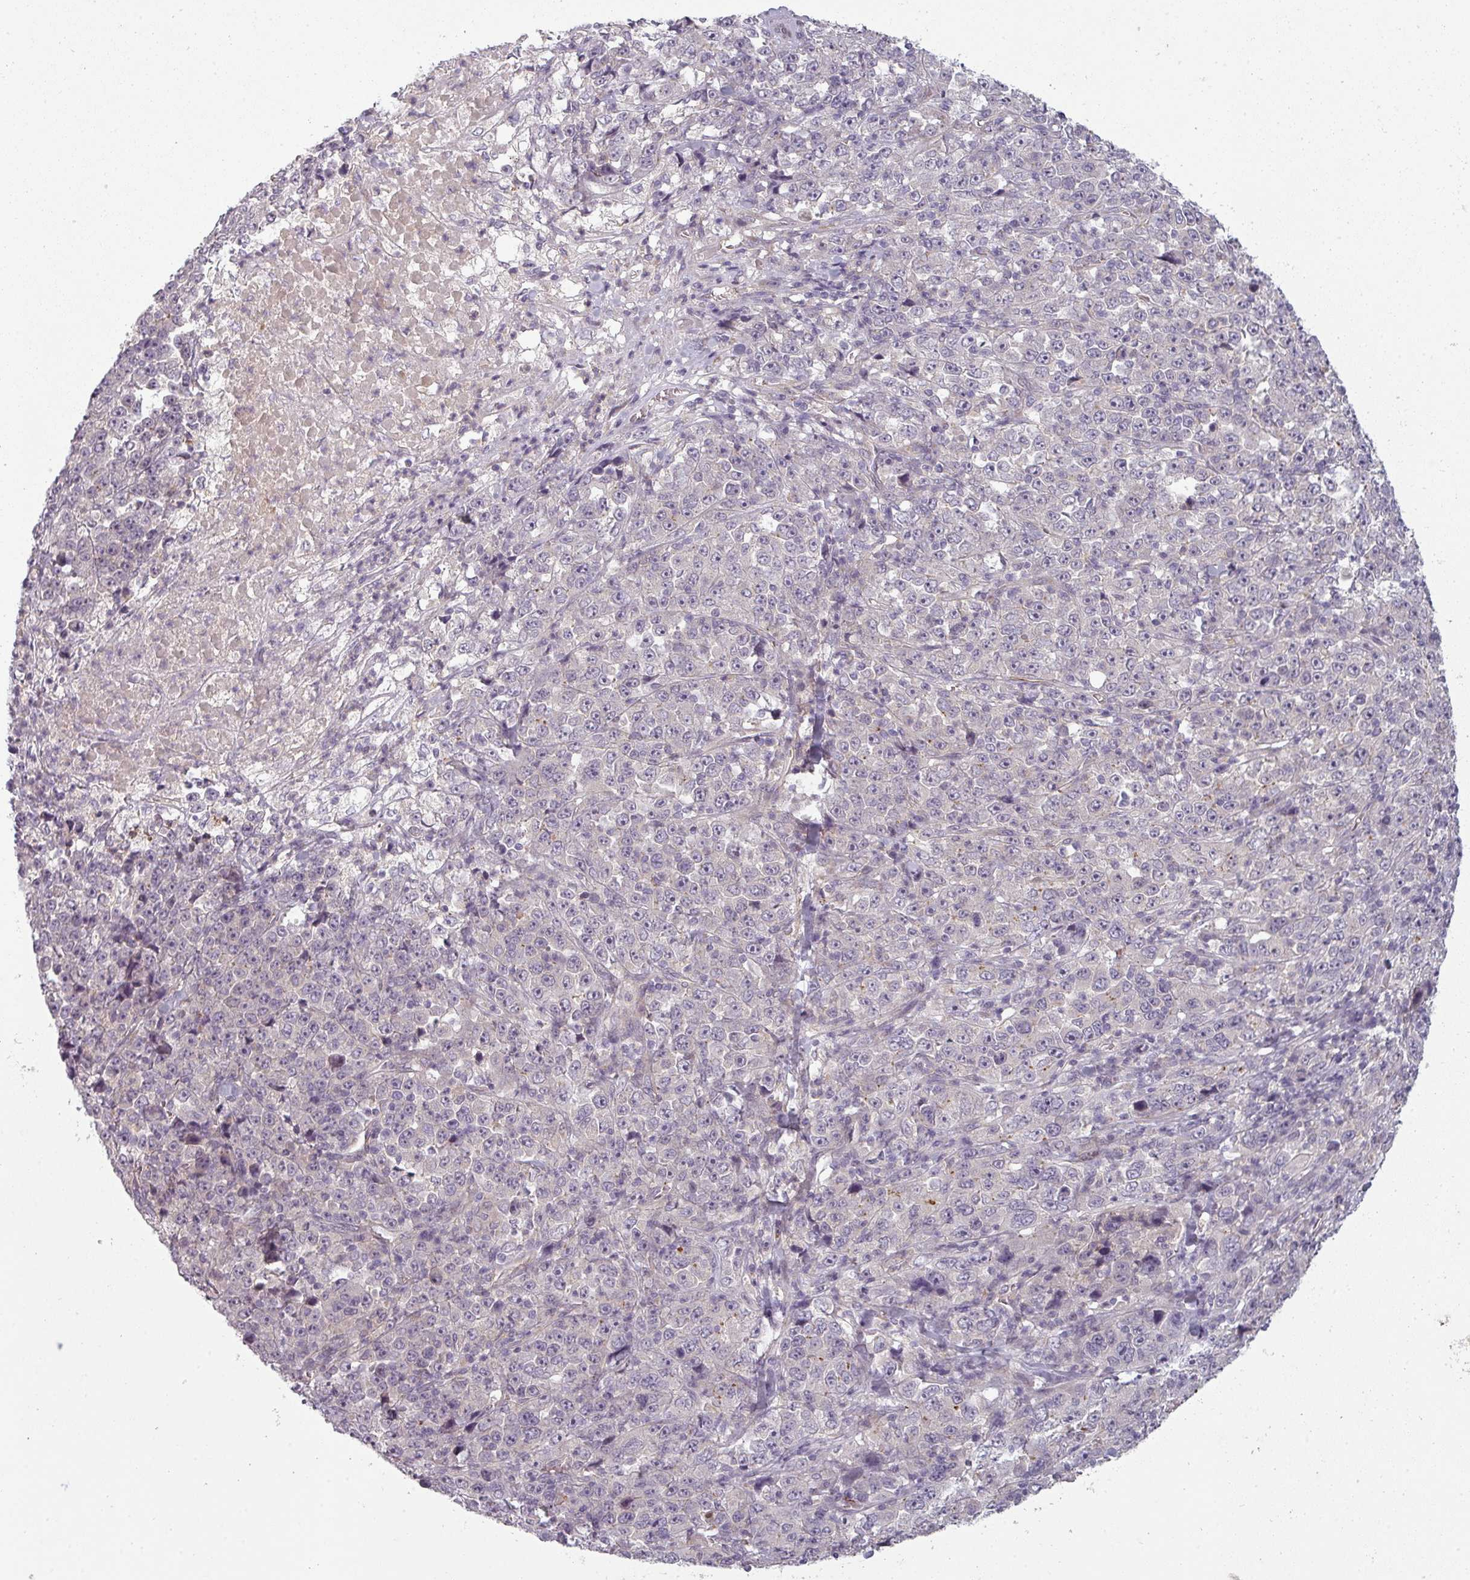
{"staining": {"intensity": "negative", "quantity": "none", "location": "none"}, "tissue": "stomach cancer", "cell_type": "Tumor cells", "image_type": "cancer", "snomed": [{"axis": "morphology", "description": "Normal tissue, NOS"}, {"axis": "morphology", "description": "Adenocarcinoma, NOS"}, {"axis": "topography", "description": "Stomach, upper"}, {"axis": "topography", "description": "Stomach"}], "caption": "A high-resolution image shows IHC staining of stomach cancer, which demonstrates no significant staining in tumor cells.", "gene": "SLC16A9", "patient": {"sex": "male", "age": 59}}